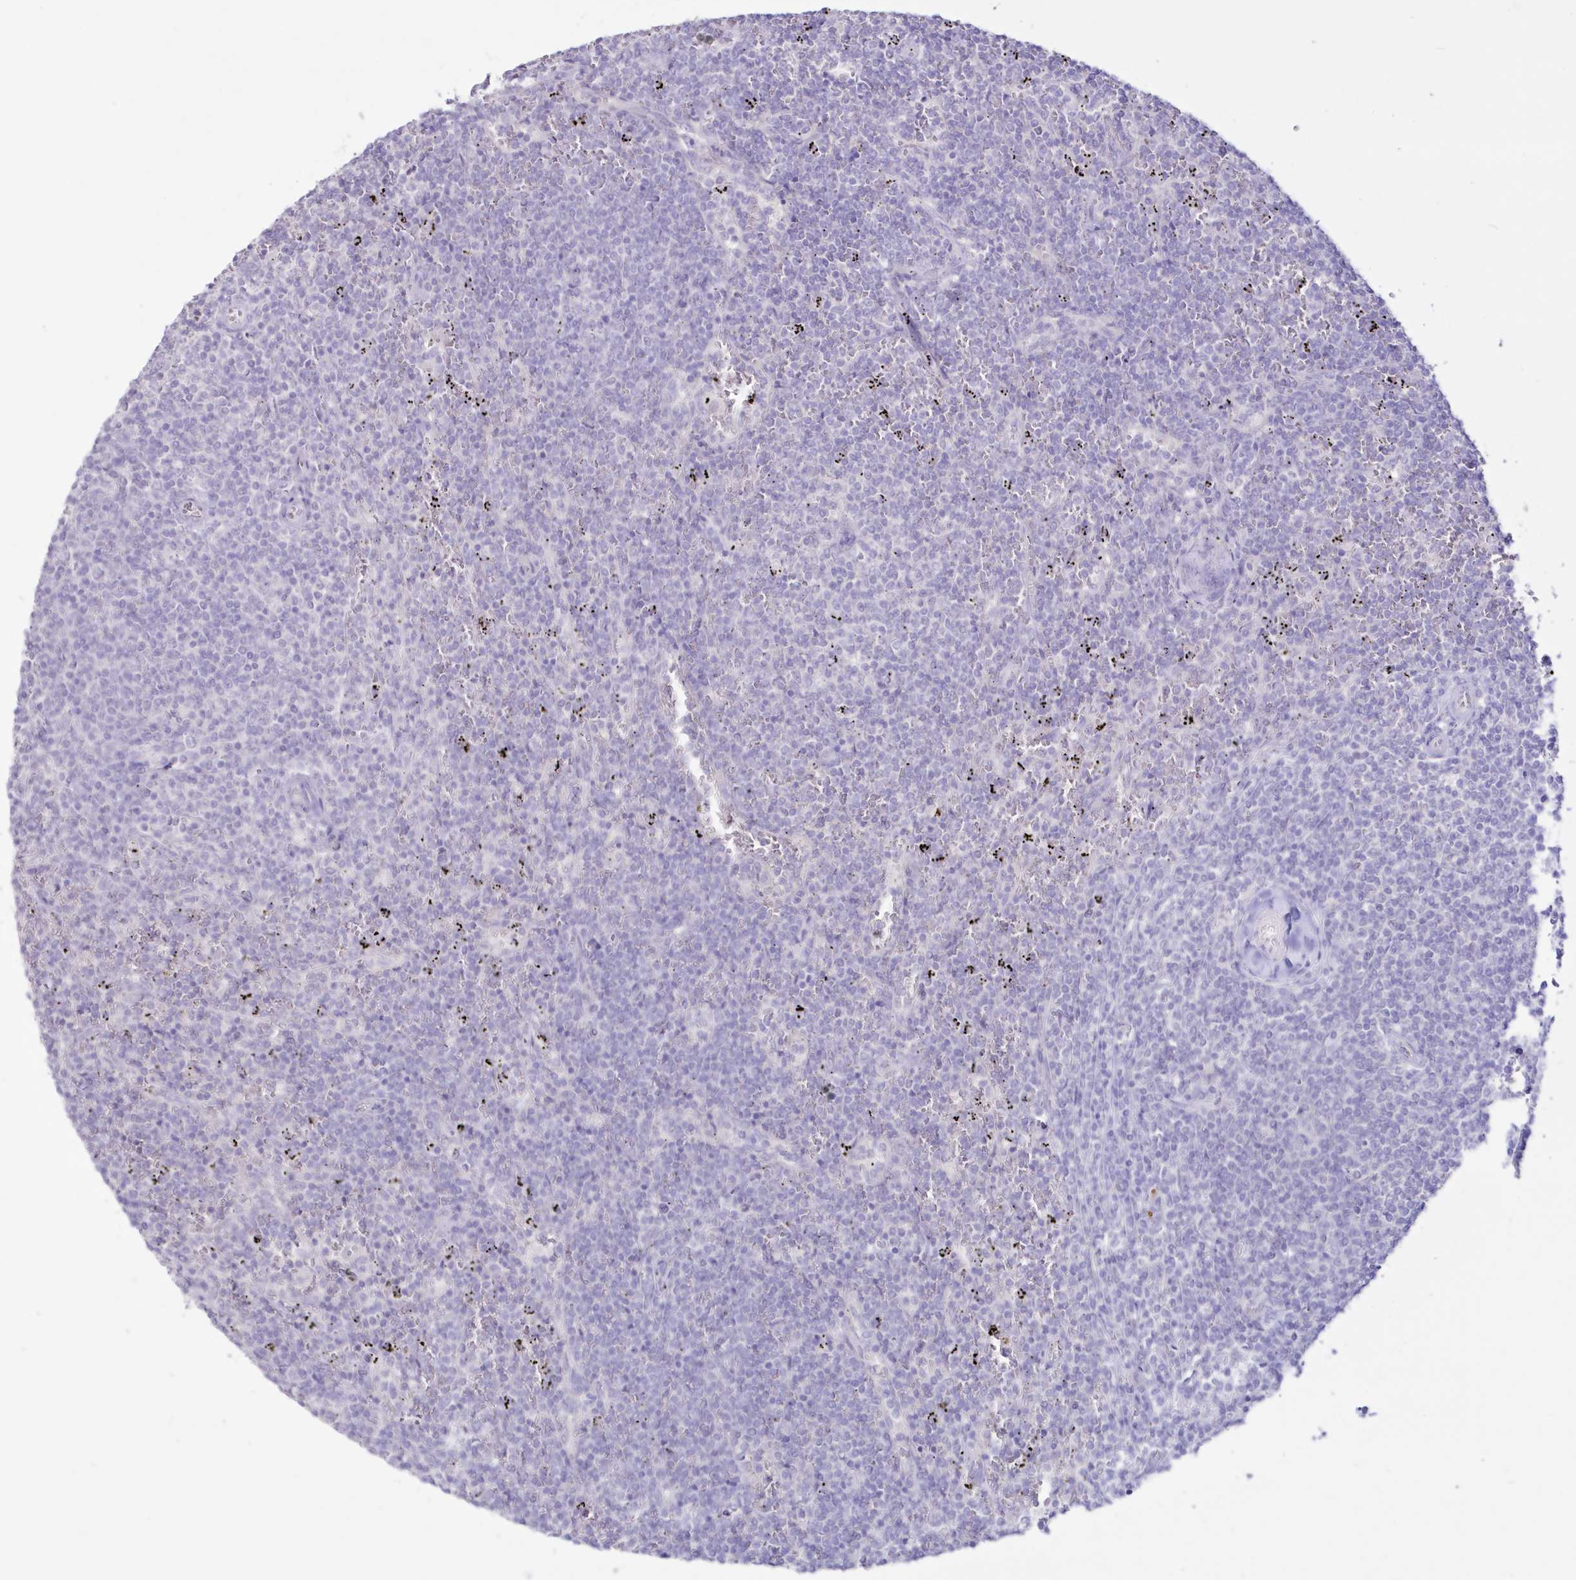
{"staining": {"intensity": "negative", "quantity": "none", "location": "none"}, "tissue": "lymphoma", "cell_type": "Tumor cells", "image_type": "cancer", "snomed": [{"axis": "morphology", "description": "Malignant lymphoma, non-Hodgkin's type, Low grade"}, {"axis": "topography", "description": "Spleen"}], "caption": "IHC image of neoplastic tissue: human lymphoma stained with DAB (3,3'-diaminobenzidine) demonstrates no significant protein positivity in tumor cells. (Stains: DAB IHC with hematoxylin counter stain, Microscopy: brightfield microscopy at high magnification).", "gene": "CYP3A4", "patient": {"sex": "female", "age": 50}}